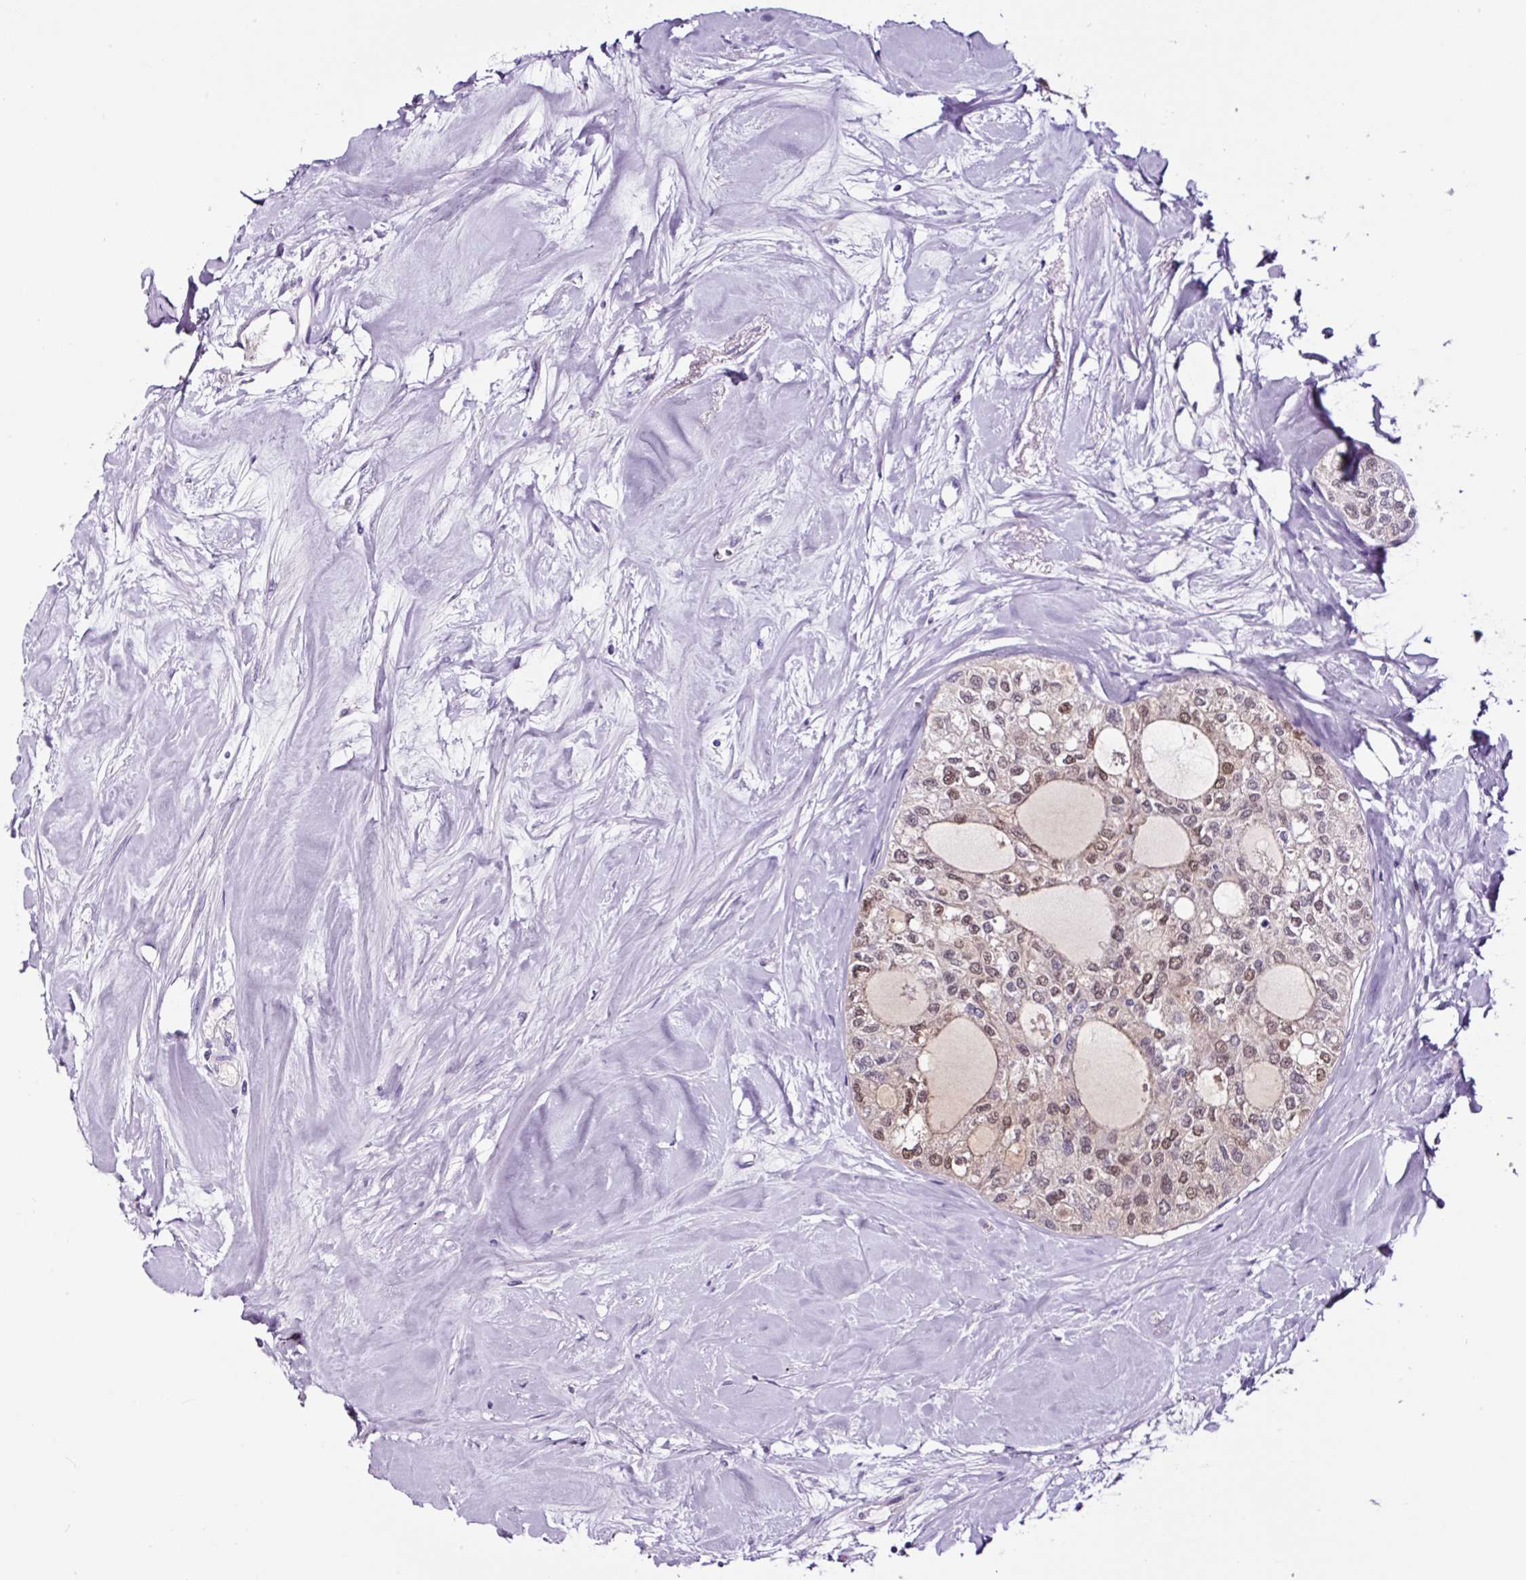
{"staining": {"intensity": "moderate", "quantity": ">75%", "location": "nuclear"}, "tissue": "thyroid cancer", "cell_type": "Tumor cells", "image_type": "cancer", "snomed": [{"axis": "morphology", "description": "Follicular adenoma carcinoma, NOS"}, {"axis": "topography", "description": "Thyroid gland"}], "caption": "Immunohistochemical staining of human follicular adenoma carcinoma (thyroid) exhibits medium levels of moderate nuclear protein positivity in approximately >75% of tumor cells.", "gene": "TAFA3", "patient": {"sex": "male", "age": 75}}